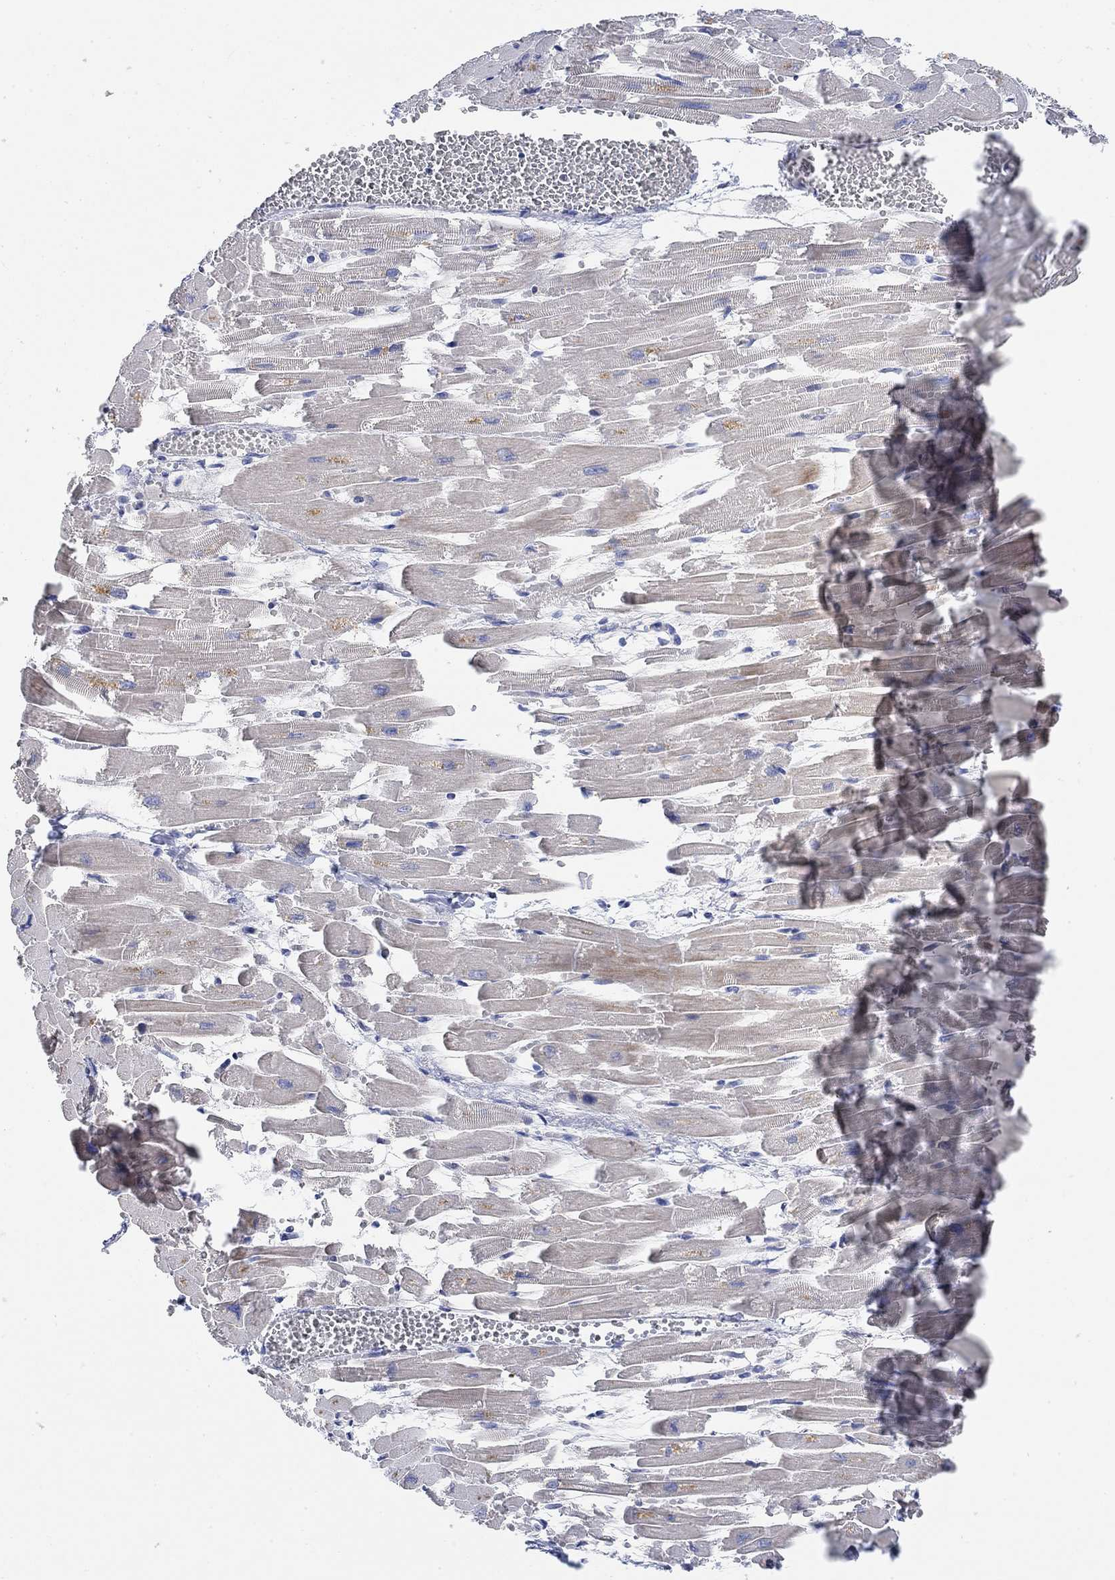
{"staining": {"intensity": "weak", "quantity": "<25%", "location": "cytoplasmic/membranous"}, "tissue": "heart muscle", "cell_type": "Cardiomyocytes", "image_type": "normal", "snomed": [{"axis": "morphology", "description": "Normal tissue, NOS"}, {"axis": "topography", "description": "Heart"}], "caption": "Immunohistochemical staining of unremarkable heart muscle exhibits no significant positivity in cardiomyocytes. The staining is performed using DAB (3,3'-diaminobenzidine) brown chromogen with nuclei counter-stained in using hematoxylin.", "gene": "ATP6V1E2", "patient": {"sex": "female", "age": 52}}